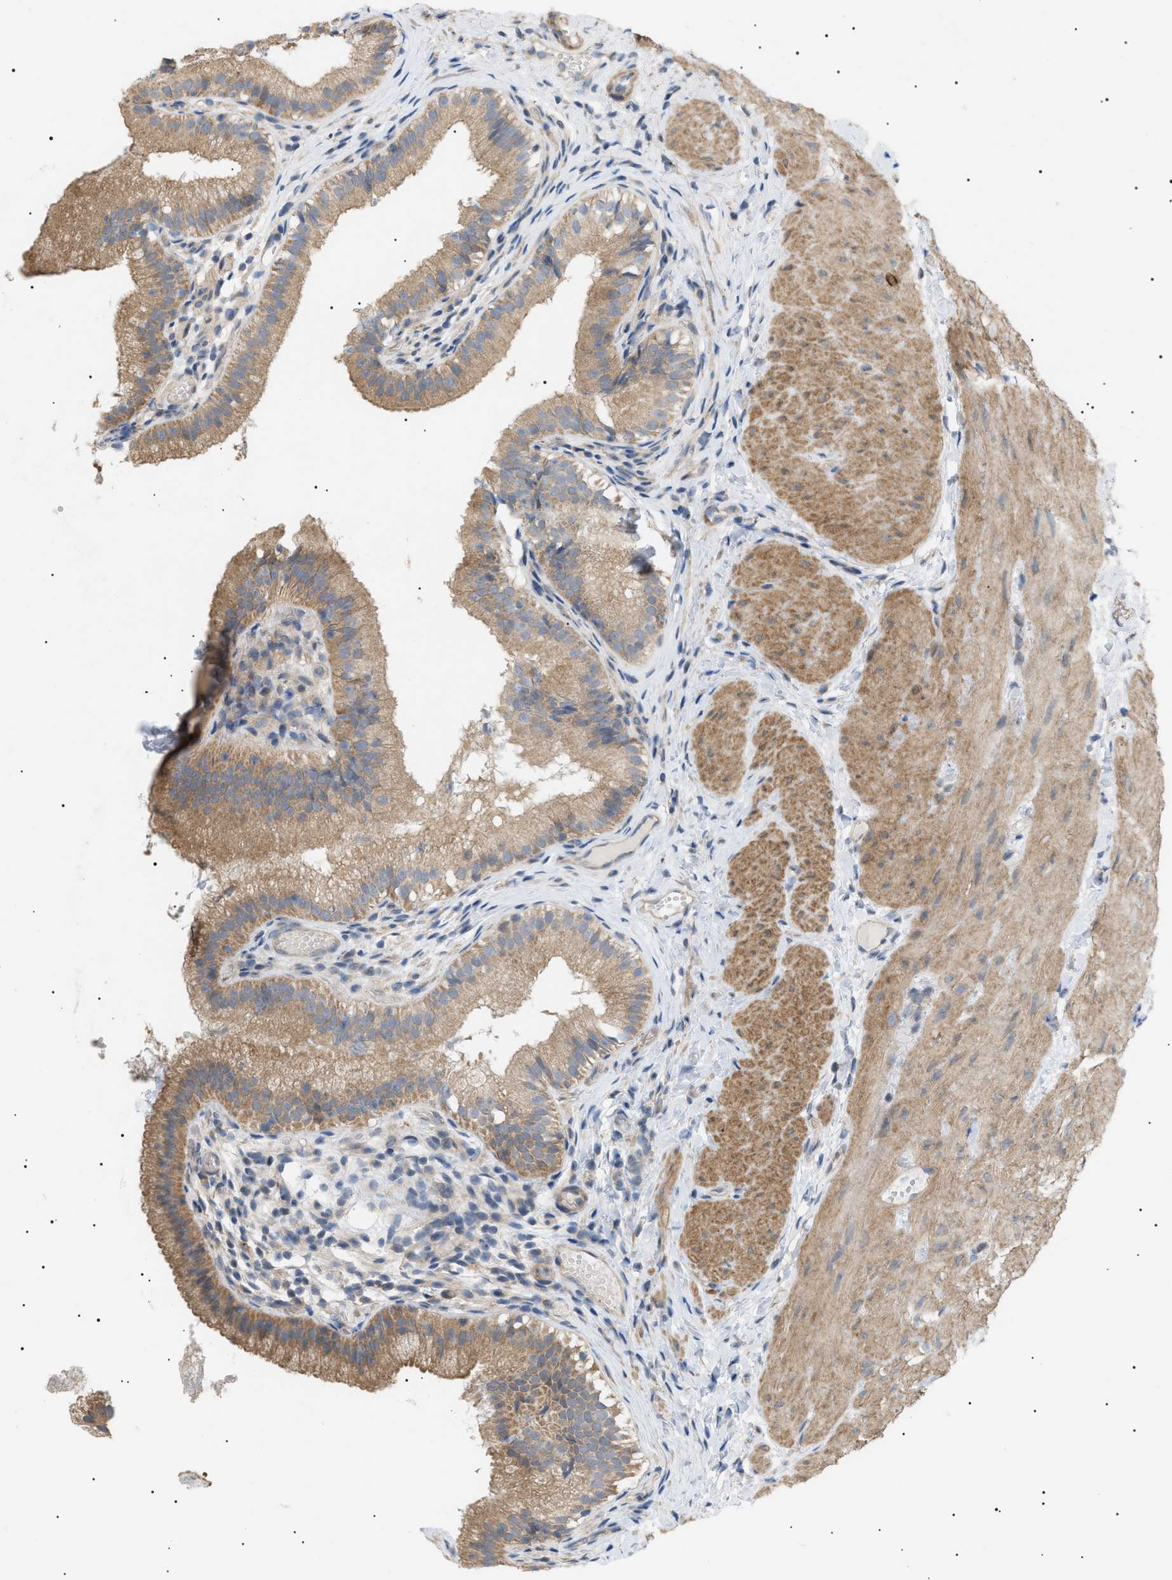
{"staining": {"intensity": "moderate", "quantity": ">75%", "location": "cytoplasmic/membranous"}, "tissue": "gallbladder", "cell_type": "Glandular cells", "image_type": "normal", "snomed": [{"axis": "morphology", "description": "Normal tissue, NOS"}, {"axis": "topography", "description": "Gallbladder"}], "caption": "Protein analysis of normal gallbladder demonstrates moderate cytoplasmic/membranous staining in about >75% of glandular cells.", "gene": "IRS2", "patient": {"sex": "female", "age": 26}}